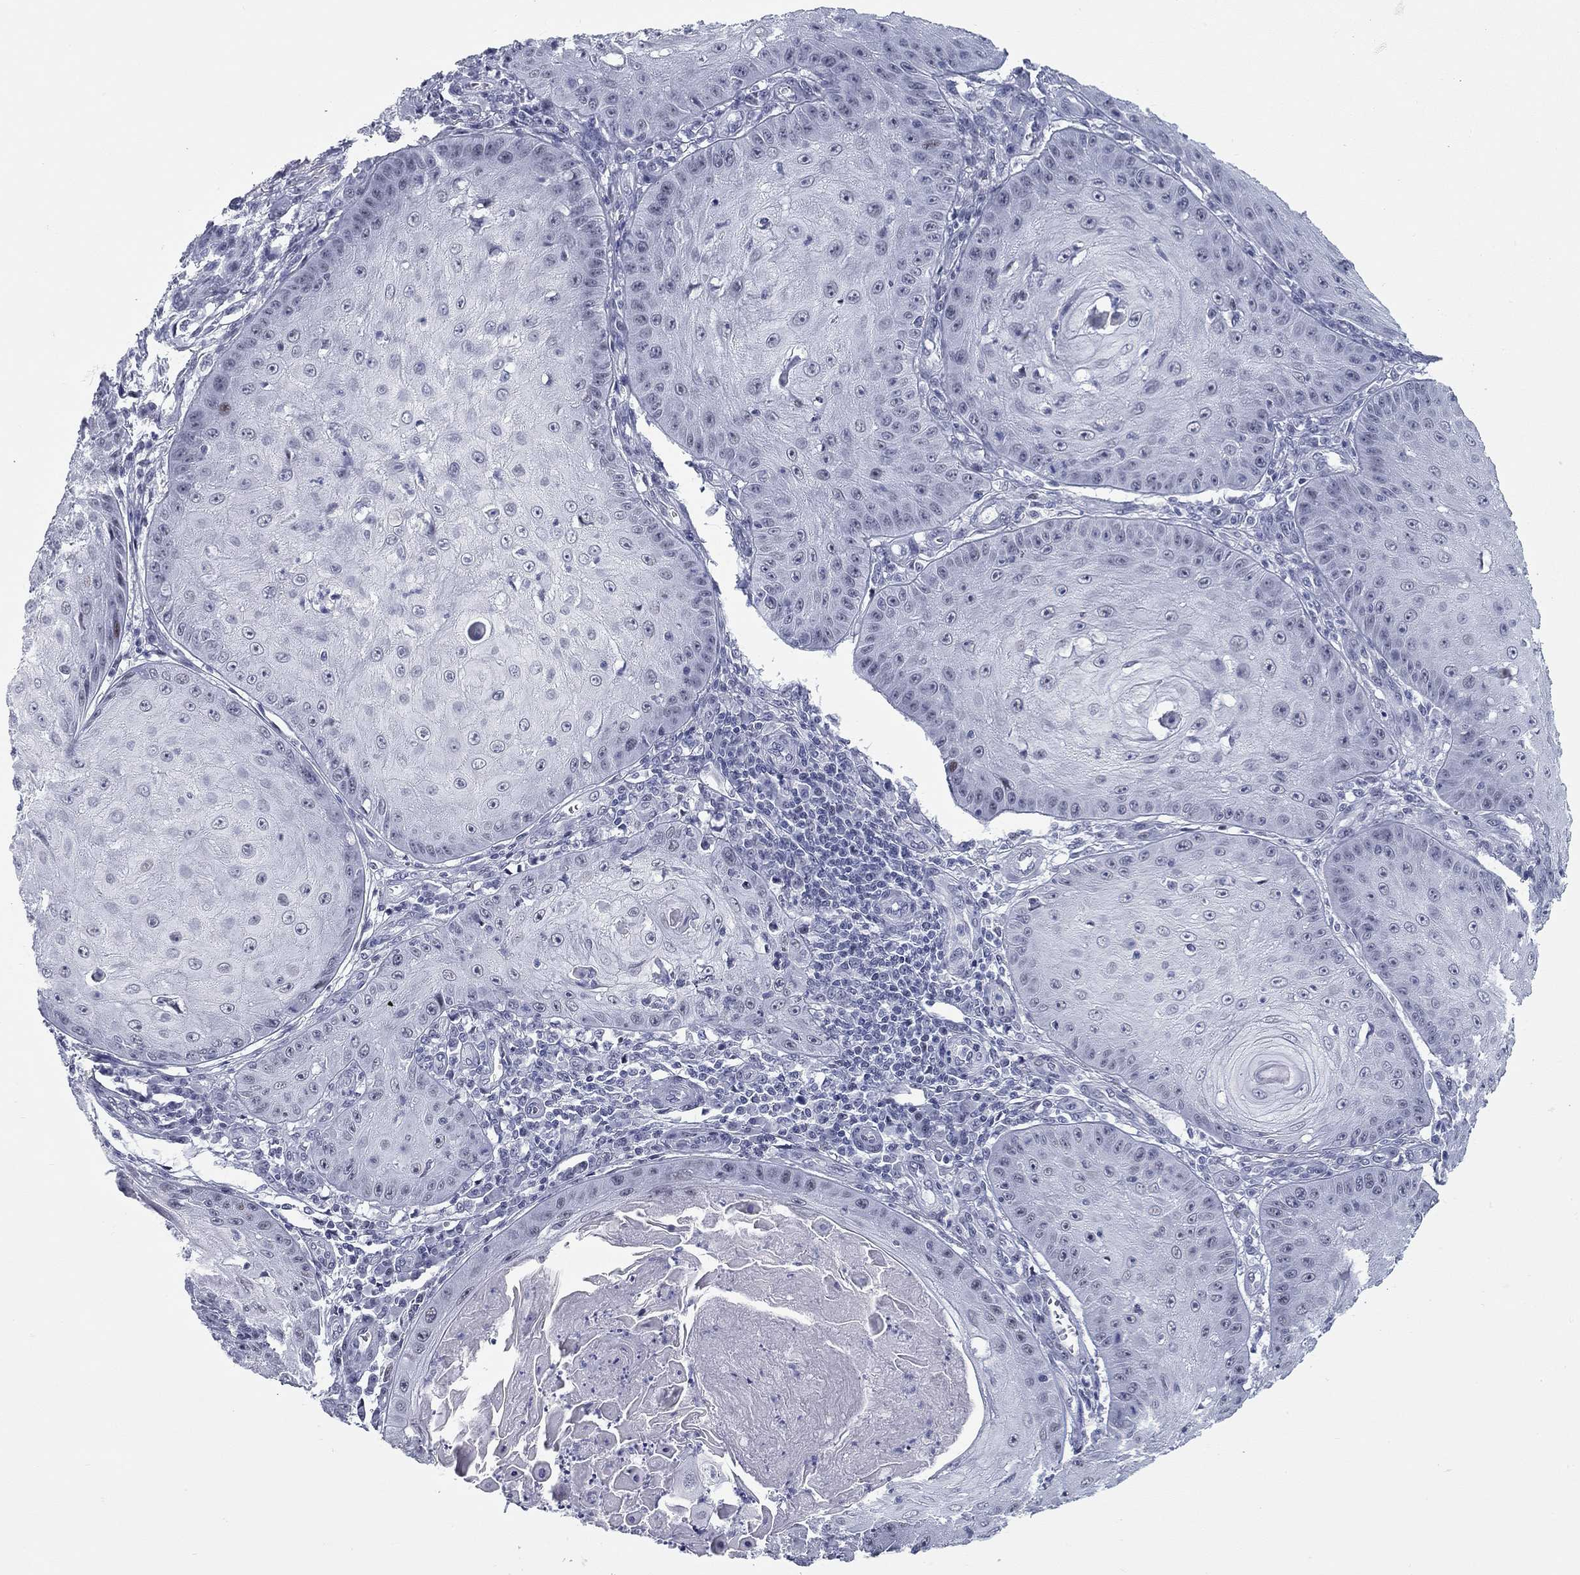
{"staining": {"intensity": "negative", "quantity": "none", "location": "none"}, "tissue": "skin cancer", "cell_type": "Tumor cells", "image_type": "cancer", "snomed": [{"axis": "morphology", "description": "Squamous cell carcinoma, NOS"}, {"axis": "topography", "description": "Skin"}], "caption": "The image demonstrates no significant staining in tumor cells of skin cancer. (DAB (3,3'-diaminobenzidine) immunohistochemistry (IHC) with hematoxylin counter stain).", "gene": "ASF1B", "patient": {"sex": "male", "age": 70}}